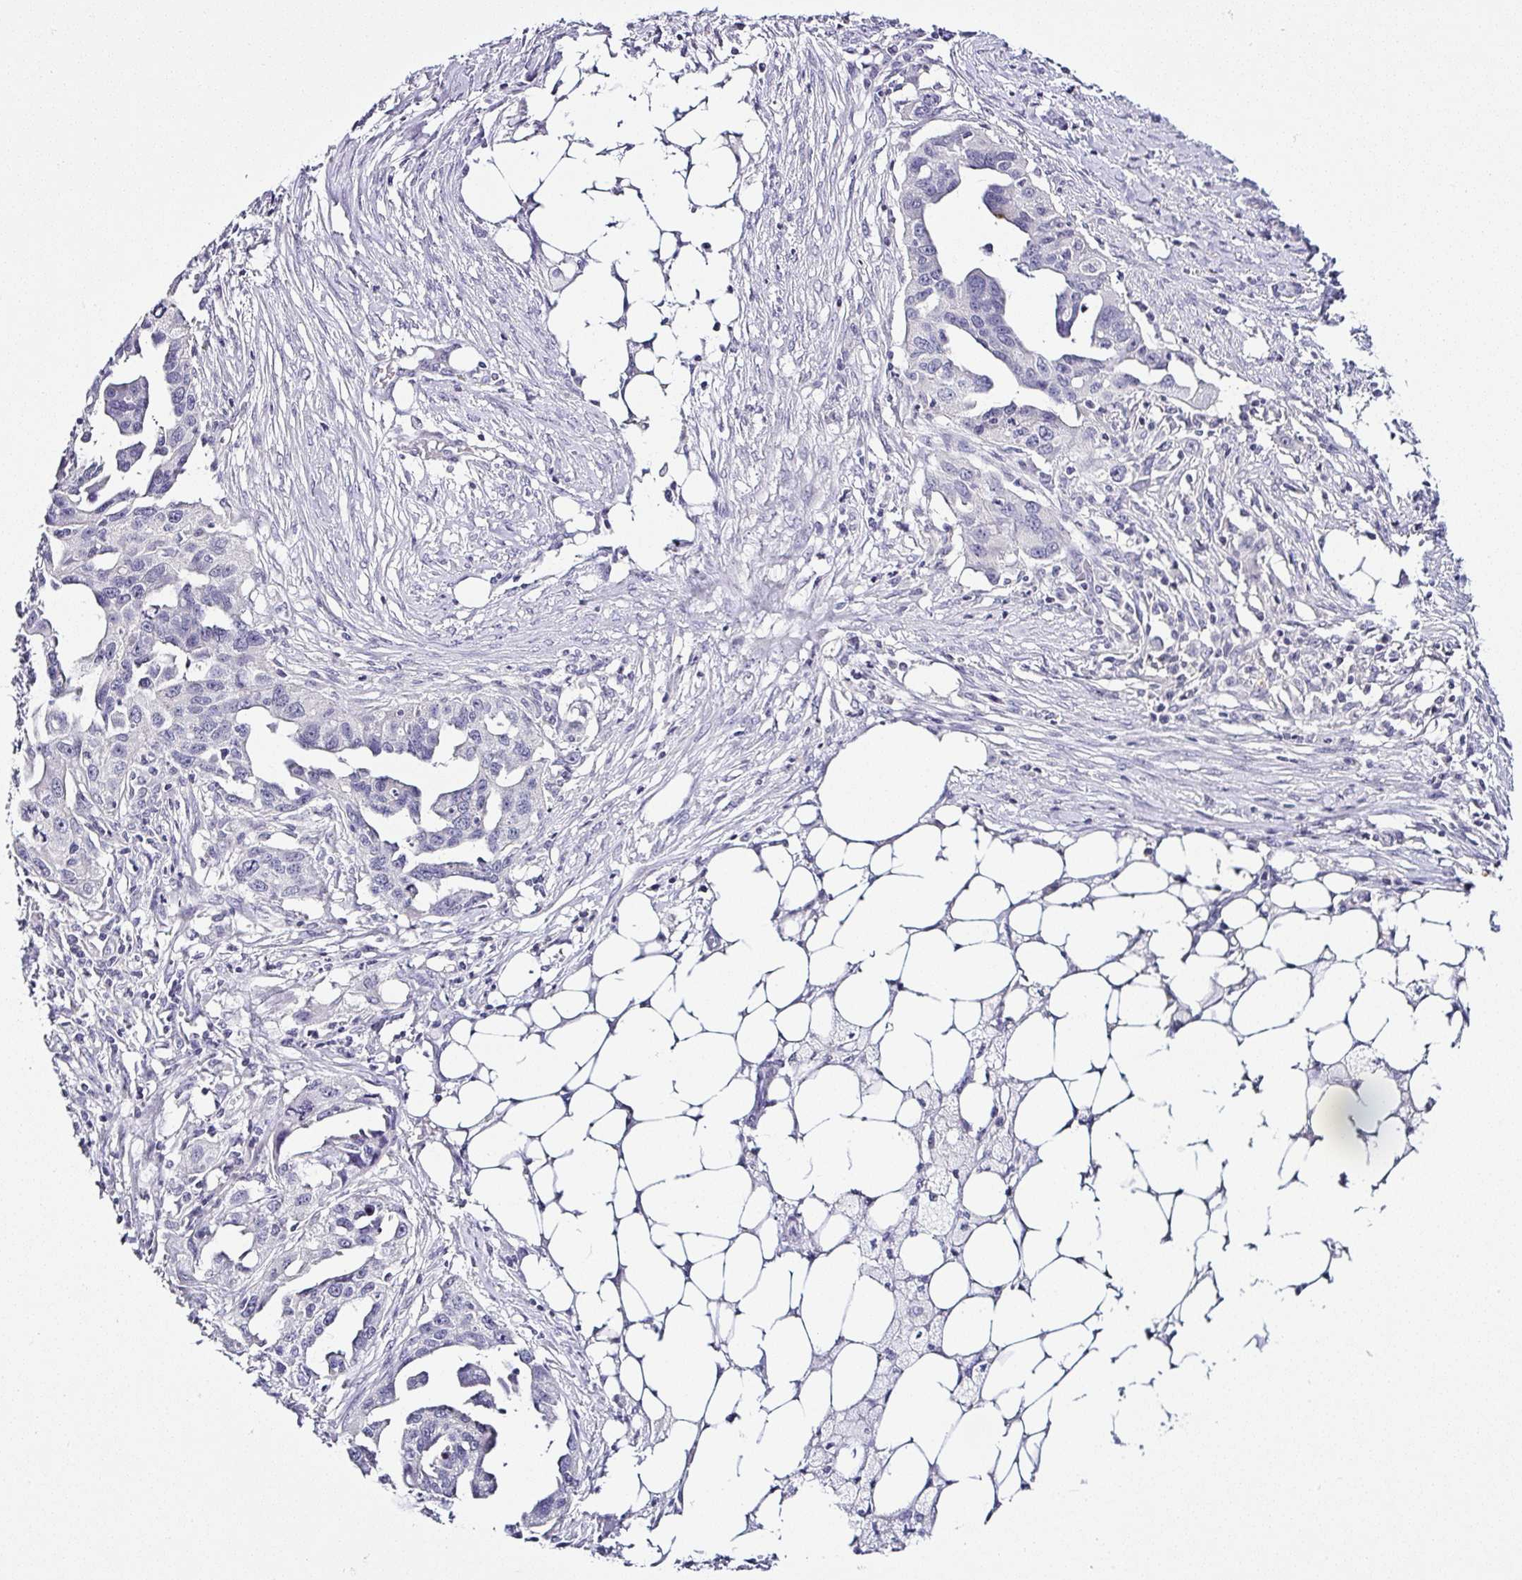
{"staining": {"intensity": "negative", "quantity": "none", "location": "none"}, "tissue": "ovarian cancer", "cell_type": "Tumor cells", "image_type": "cancer", "snomed": [{"axis": "morphology", "description": "Carcinoma, endometroid"}, {"axis": "morphology", "description": "Cystadenocarcinoma, serous, NOS"}, {"axis": "topography", "description": "Ovary"}], "caption": "A photomicrograph of ovarian cancer (serous cystadenocarcinoma) stained for a protein demonstrates no brown staining in tumor cells.", "gene": "SERPINB3", "patient": {"sex": "female", "age": 45}}